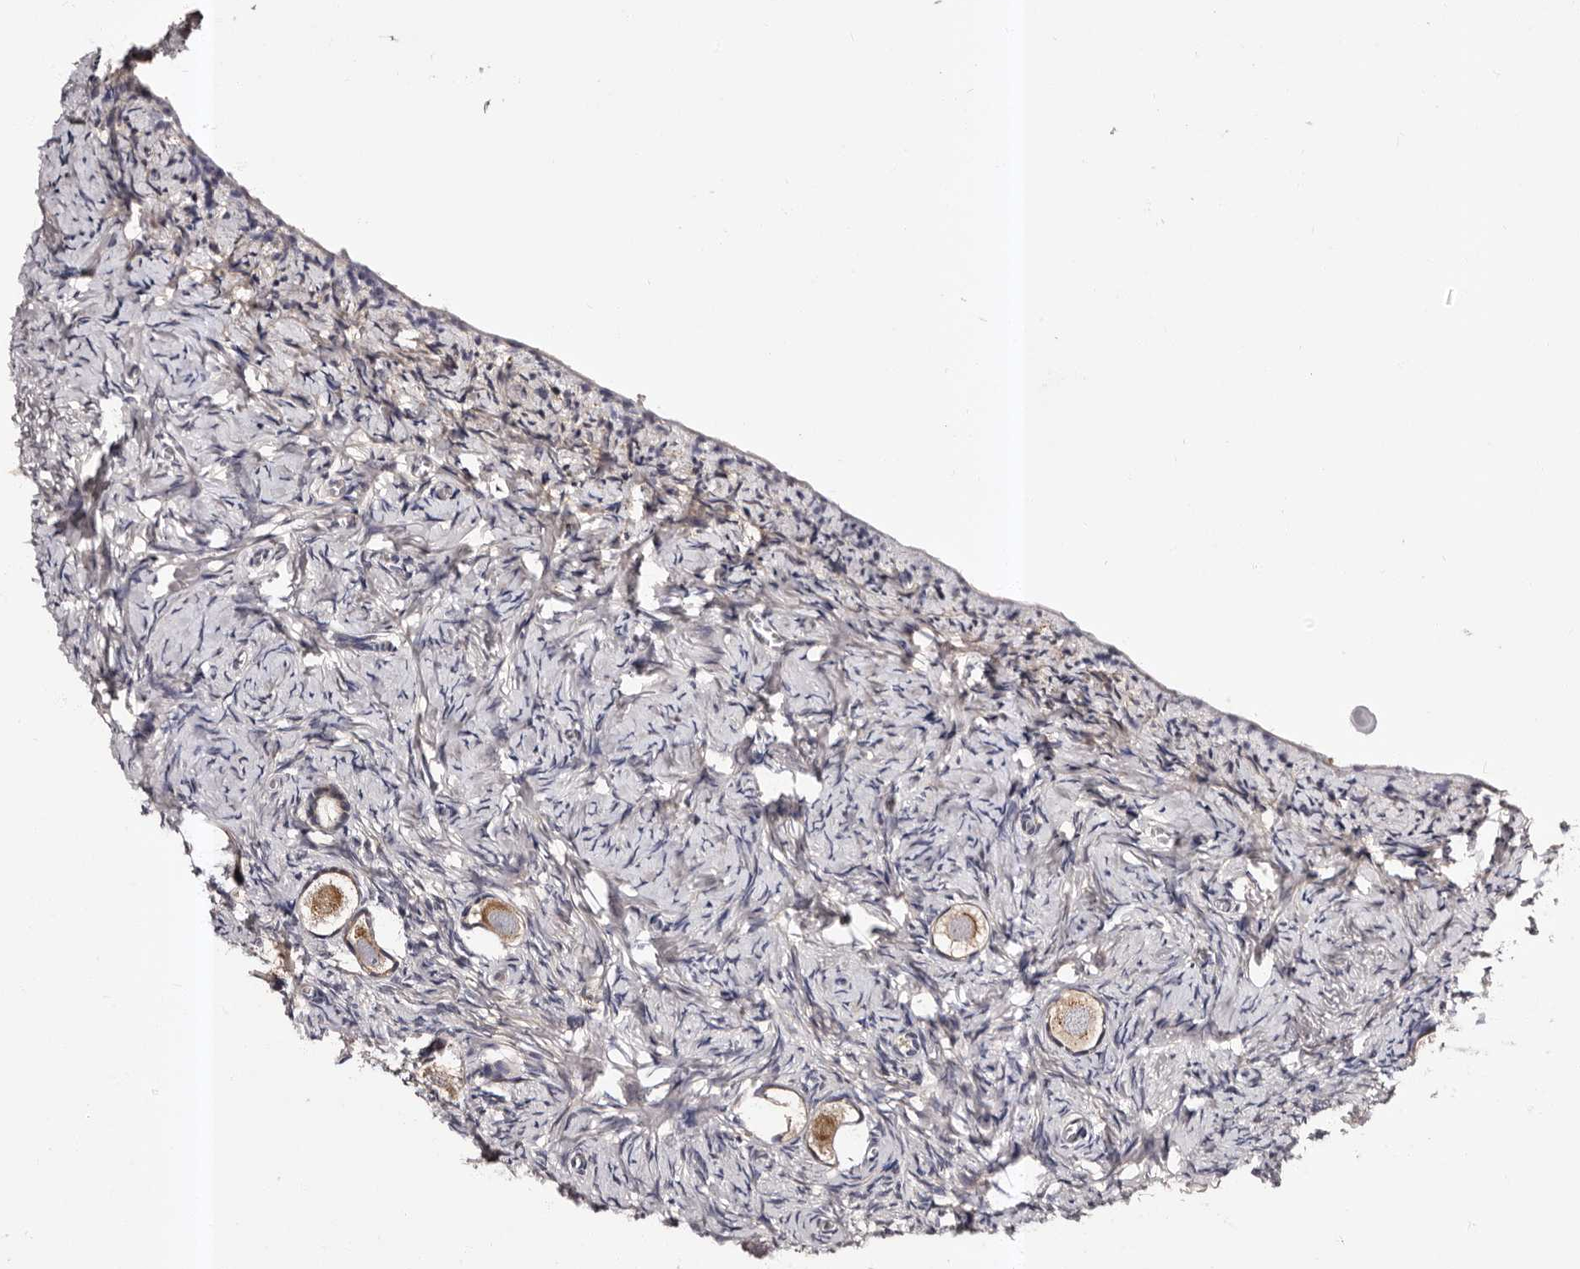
{"staining": {"intensity": "moderate", "quantity": ">75%", "location": "cytoplasmic/membranous"}, "tissue": "ovary", "cell_type": "Follicle cells", "image_type": "normal", "snomed": [{"axis": "morphology", "description": "Normal tissue, NOS"}, {"axis": "topography", "description": "Ovary"}], "caption": "IHC image of benign ovary stained for a protein (brown), which shows medium levels of moderate cytoplasmic/membranous staining in approximately >75% of follicle cells.", "gene": "ADCK5", "patient": {"sex": "female", "age": 27}}